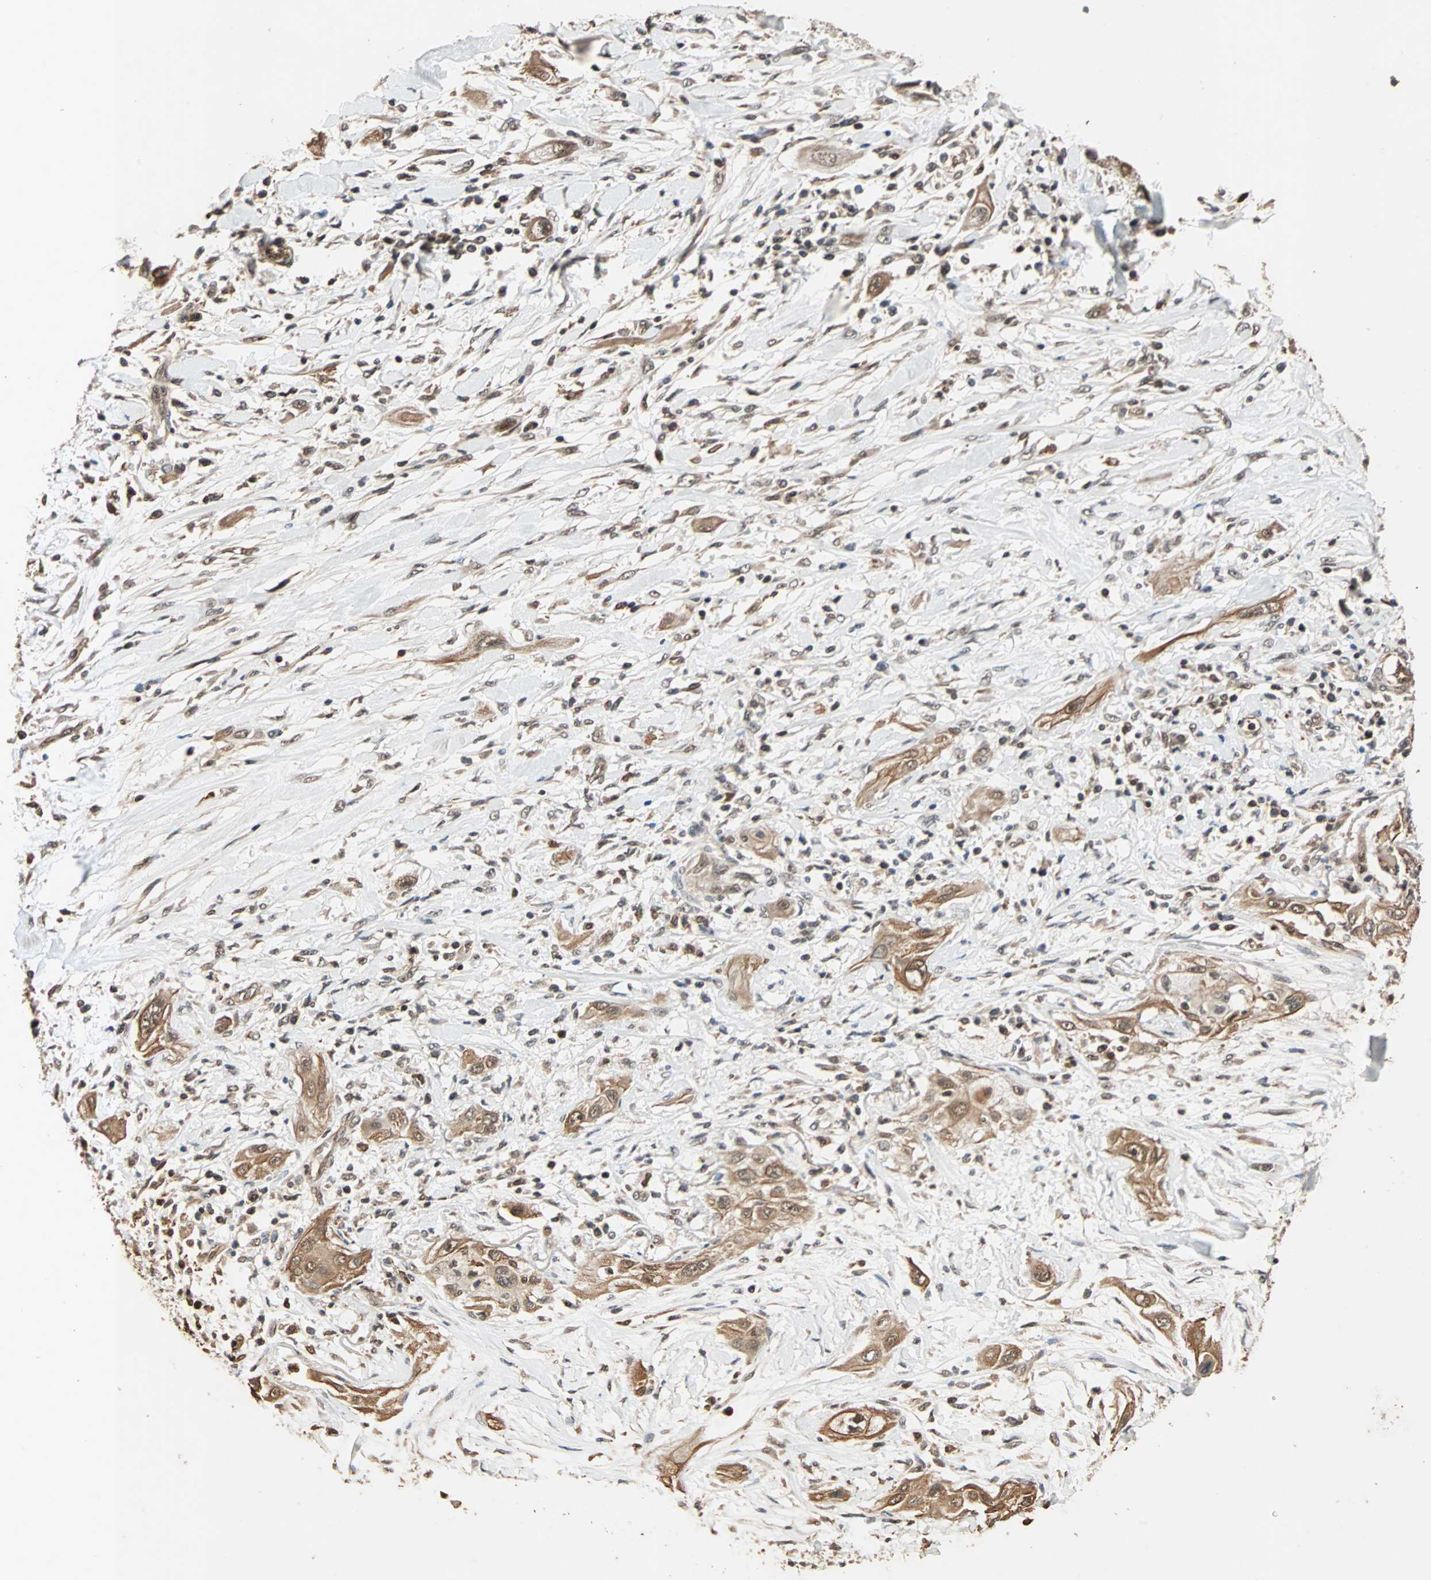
{"staining": {"intensity": "moderate", "quantity": ">75%", "location": "cytoplasmic/membranous,nuclear"}, "tissue": "lung cancer", "cell_type": "Tumor cells", "image_type": "cancer", "snomed": [{"axis": "morphology", "description": "Squamous cell carcinoma, NOS"}, {"axis": "topography", "description": "Lung"}], "caption": "IHC micrograph of squamous cell carcinoma (lung) stained for a protein (brown), which exhibits medium levels of moderate cytoplasmic/membranous and nuclear staining in about >75% of tumor cells.", "gene": "CDC5L", "patient": {"sex": "female", "age": 47}}